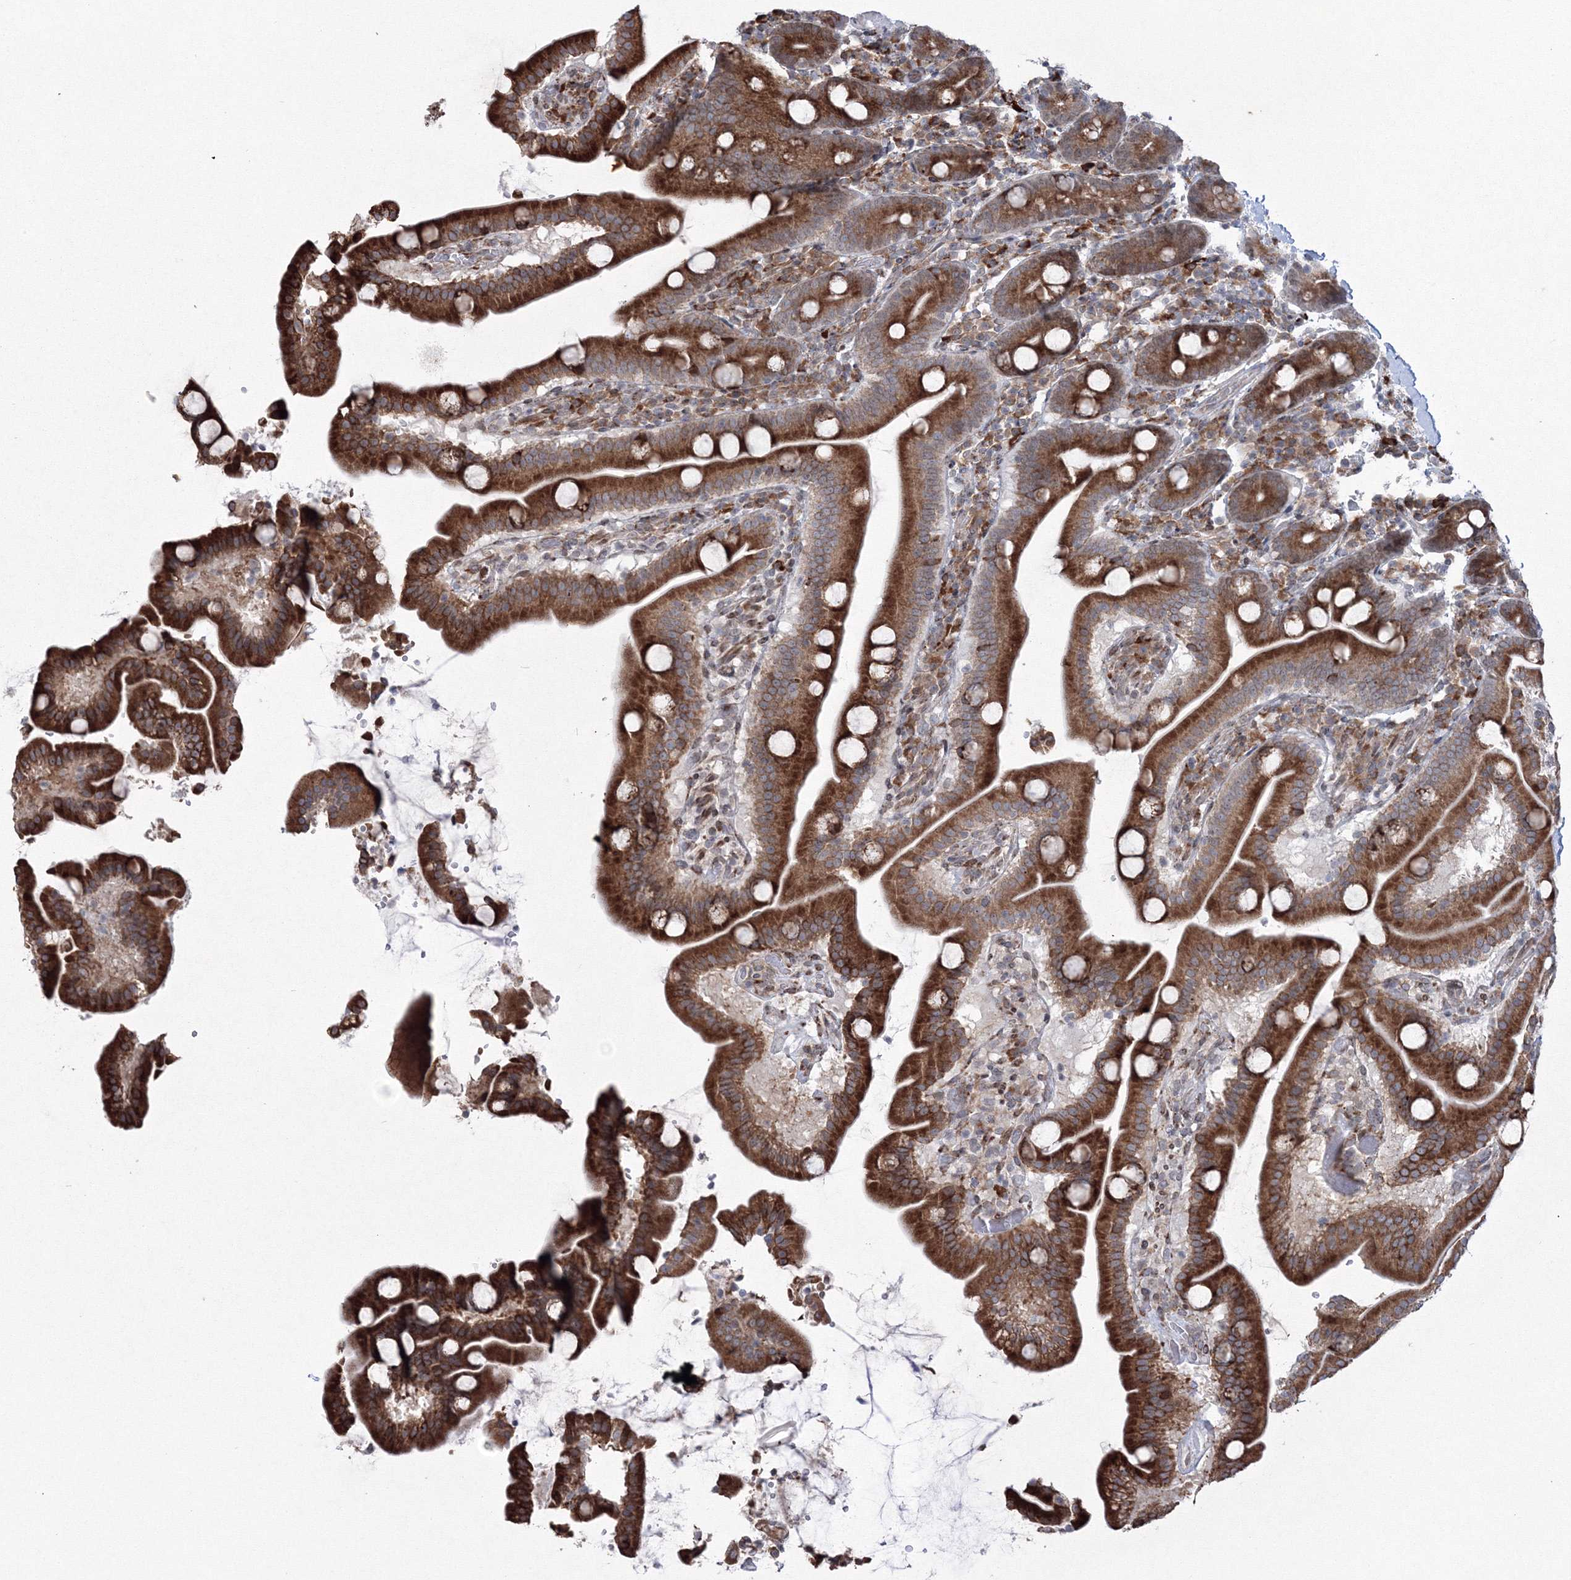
{"staining": {"intensity": "strong", "quantity": ">75%", "location": "cytoplasmic/membranous"}, "tissue": "duodenum", "cell_type": "Glandular cells", "image_type": "normal", "snomed": [{"axis": "morphology", "description": "Normal tissue, NOS"}, {"axis": "topography", "description": "Duodenum"}], "caption": "IHC staining of normal duodenum, which demonstrates high levels of strong cytoplasmic/membranous staining in about >75% of glandular cells indicating strong cytoplasmic/membranous protein staining. The staining was performed using DAB (3,3'-diaminobenzidine) (brown) for protein detection and nuclei were counterstained in hematoxylin (blue).", "gene": "EFCAB12", "patient": {"sex": "male", "age": 55}}